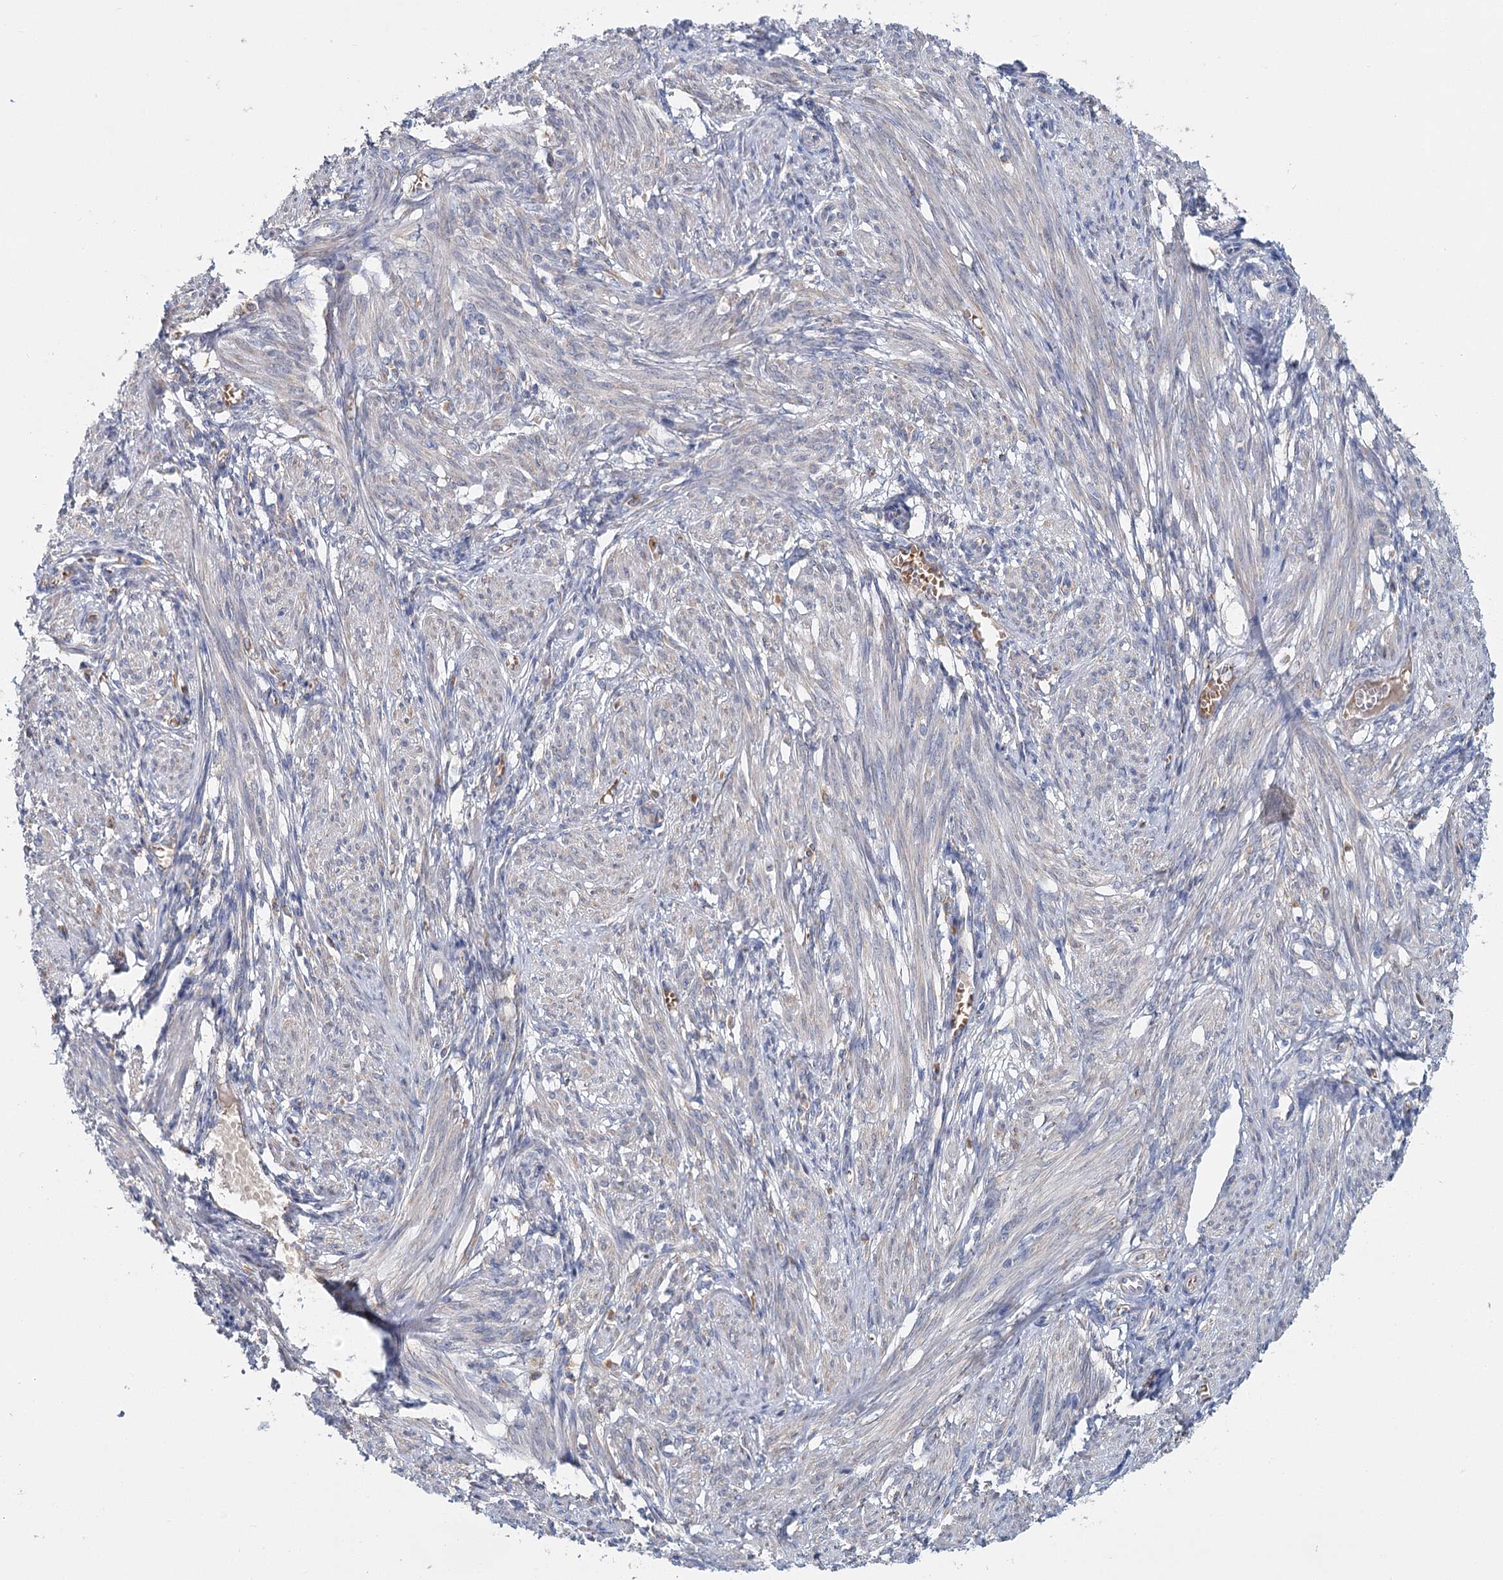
{"staining": {"intensity": "weak", "quantity": "<25%", "location": "cytoplasmic/membranous"}, "tissue": "smooth muscle", "cell_type": "Smooth muscle cells", "image_type": "normal", "snomed": [{"axis": "morphology", "description": "Normal tissue, NOS"}, {"axis": "topography", "description": "Smooth muscle"}], "caption": "DAB immunohistochemical staining of normal smooth muscle reveals no significant positivity in smooth muscle cells. The staining is performed using DAB brown chromogen with nuclei counter-stained in using hematoxylin.", "gene": "ANKRD16", "patient": {"sex": "female", "age": 39}}